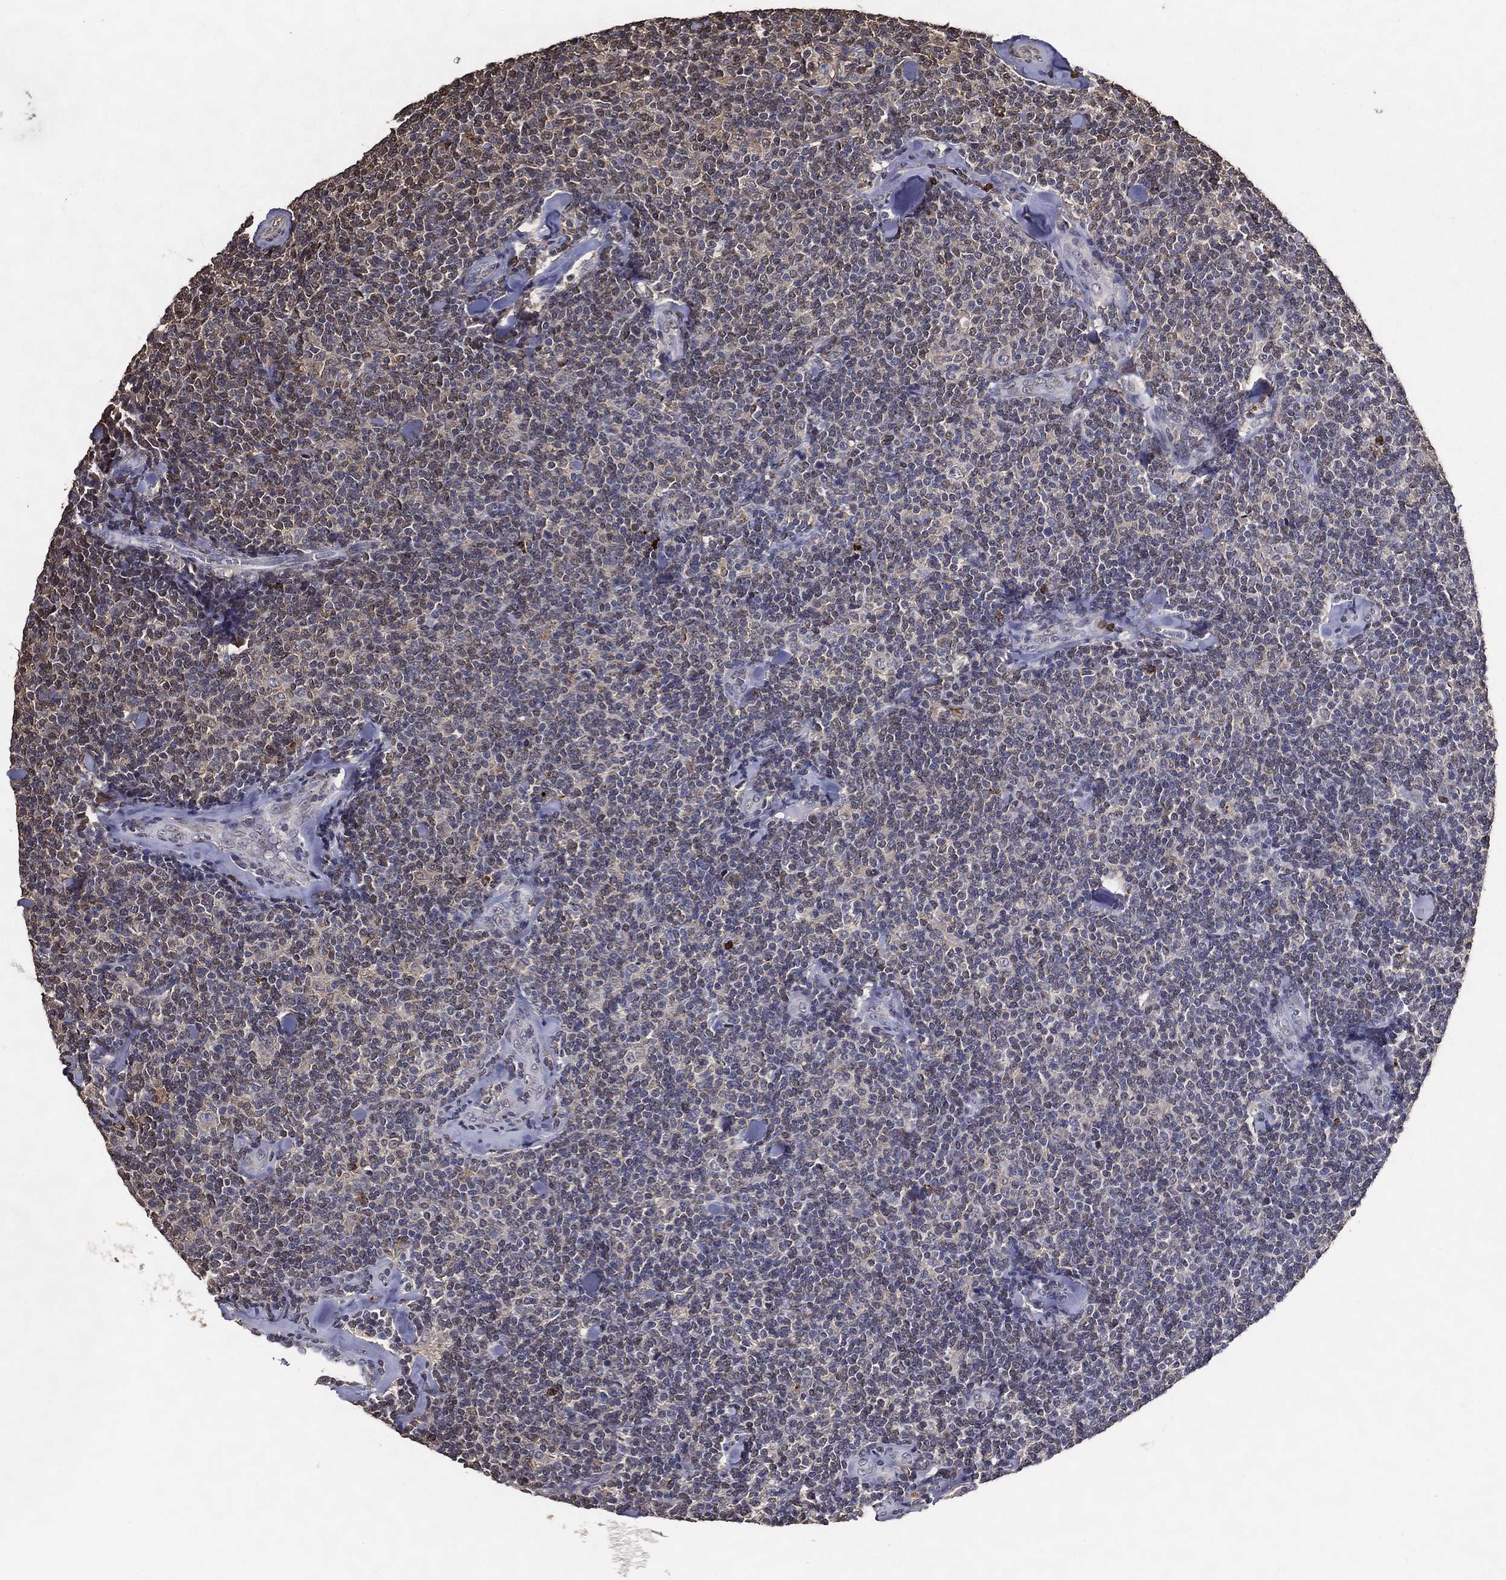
{"staining": {"intensity": "negative", "quantity": "none", "location": "none"}, "tissue": "lymphoma", "cell_type": "Tumor cells", "image_type": "cancer", "snomed": [{"axis": "morphology", "description": "Malignant lymphoma, non-Hodgkin's type, Low grade"}, {"axis": "topography", "description": "Lymph node"}], "caption": "Human lymphoma stained for a protein using immunohistochemistry (IHC) shows no staining in tumor cells.", "gene": "GPR183", "patient": {"sex": "female", "age": 56}}